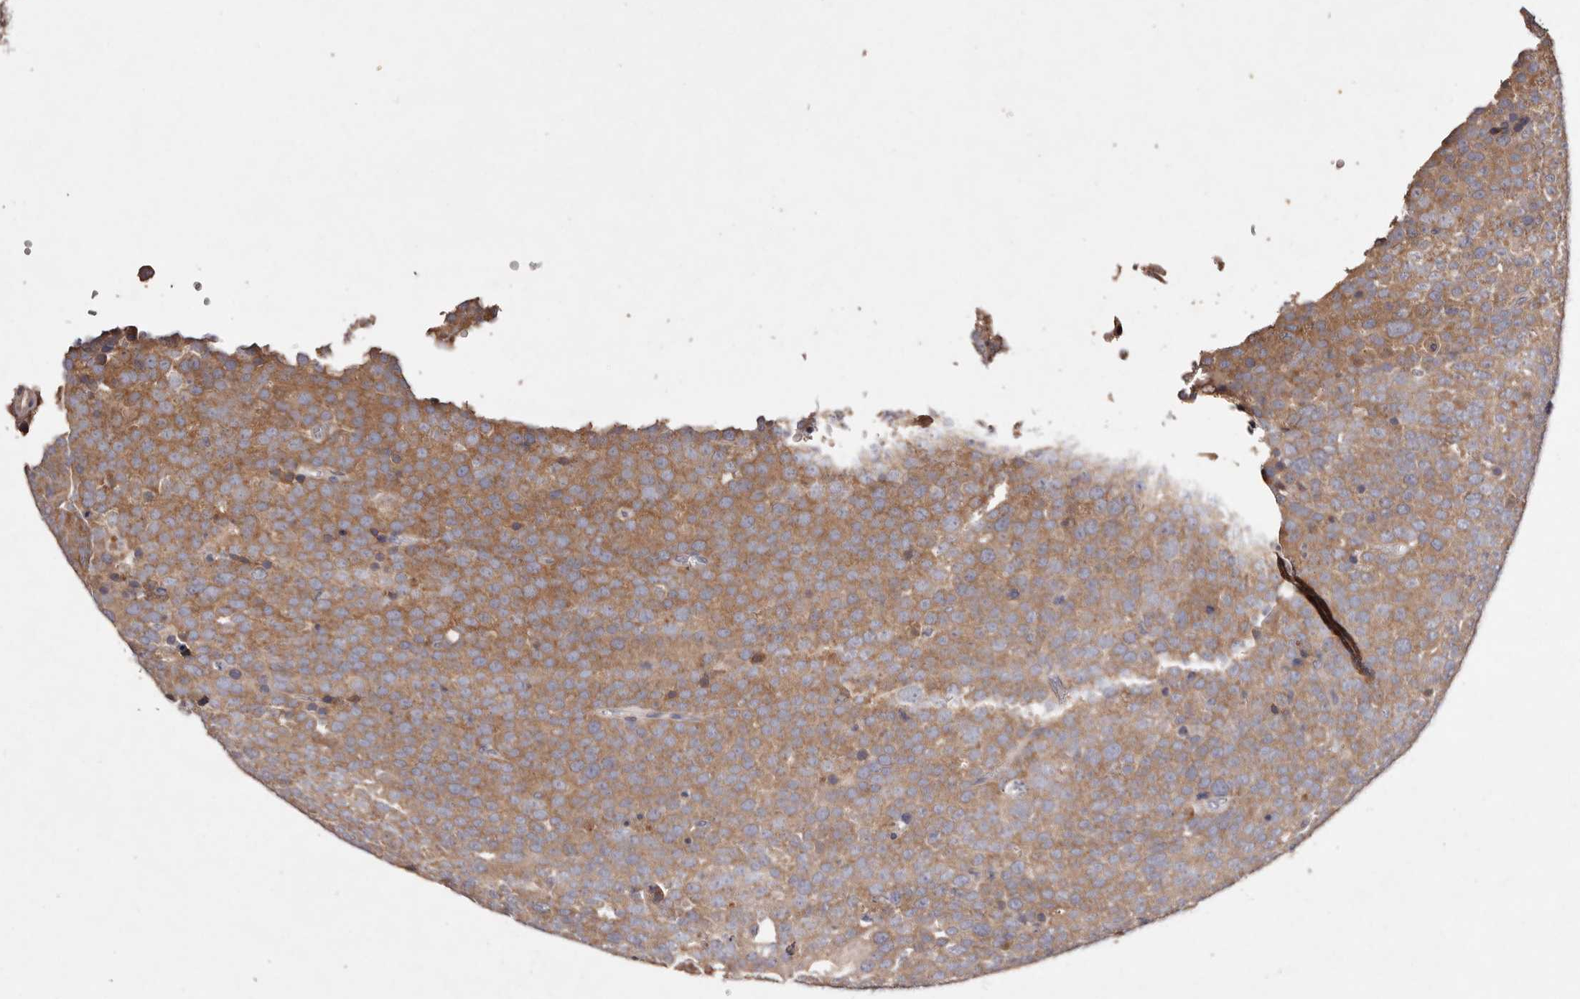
{"staining": {"intensity": "moderate", "quantity": ">75%", "location": "cytoplasmic/membranous"}, "tissue": "testis cancer", "cell_type": "Tumor cells", "image_type": "cancer", "snomed": [{"axis": "morphology", "description": "Seminoma, NOS"}, {"axis": "topography", "description": "Testis"}], "caption": "Moderate cytoplasmic/membranous protein expression is present in approximately >75% of tumor cells in seminoma (testis).", "gene": "TSC2", "patient": {"sex": "male", "age": 71}}